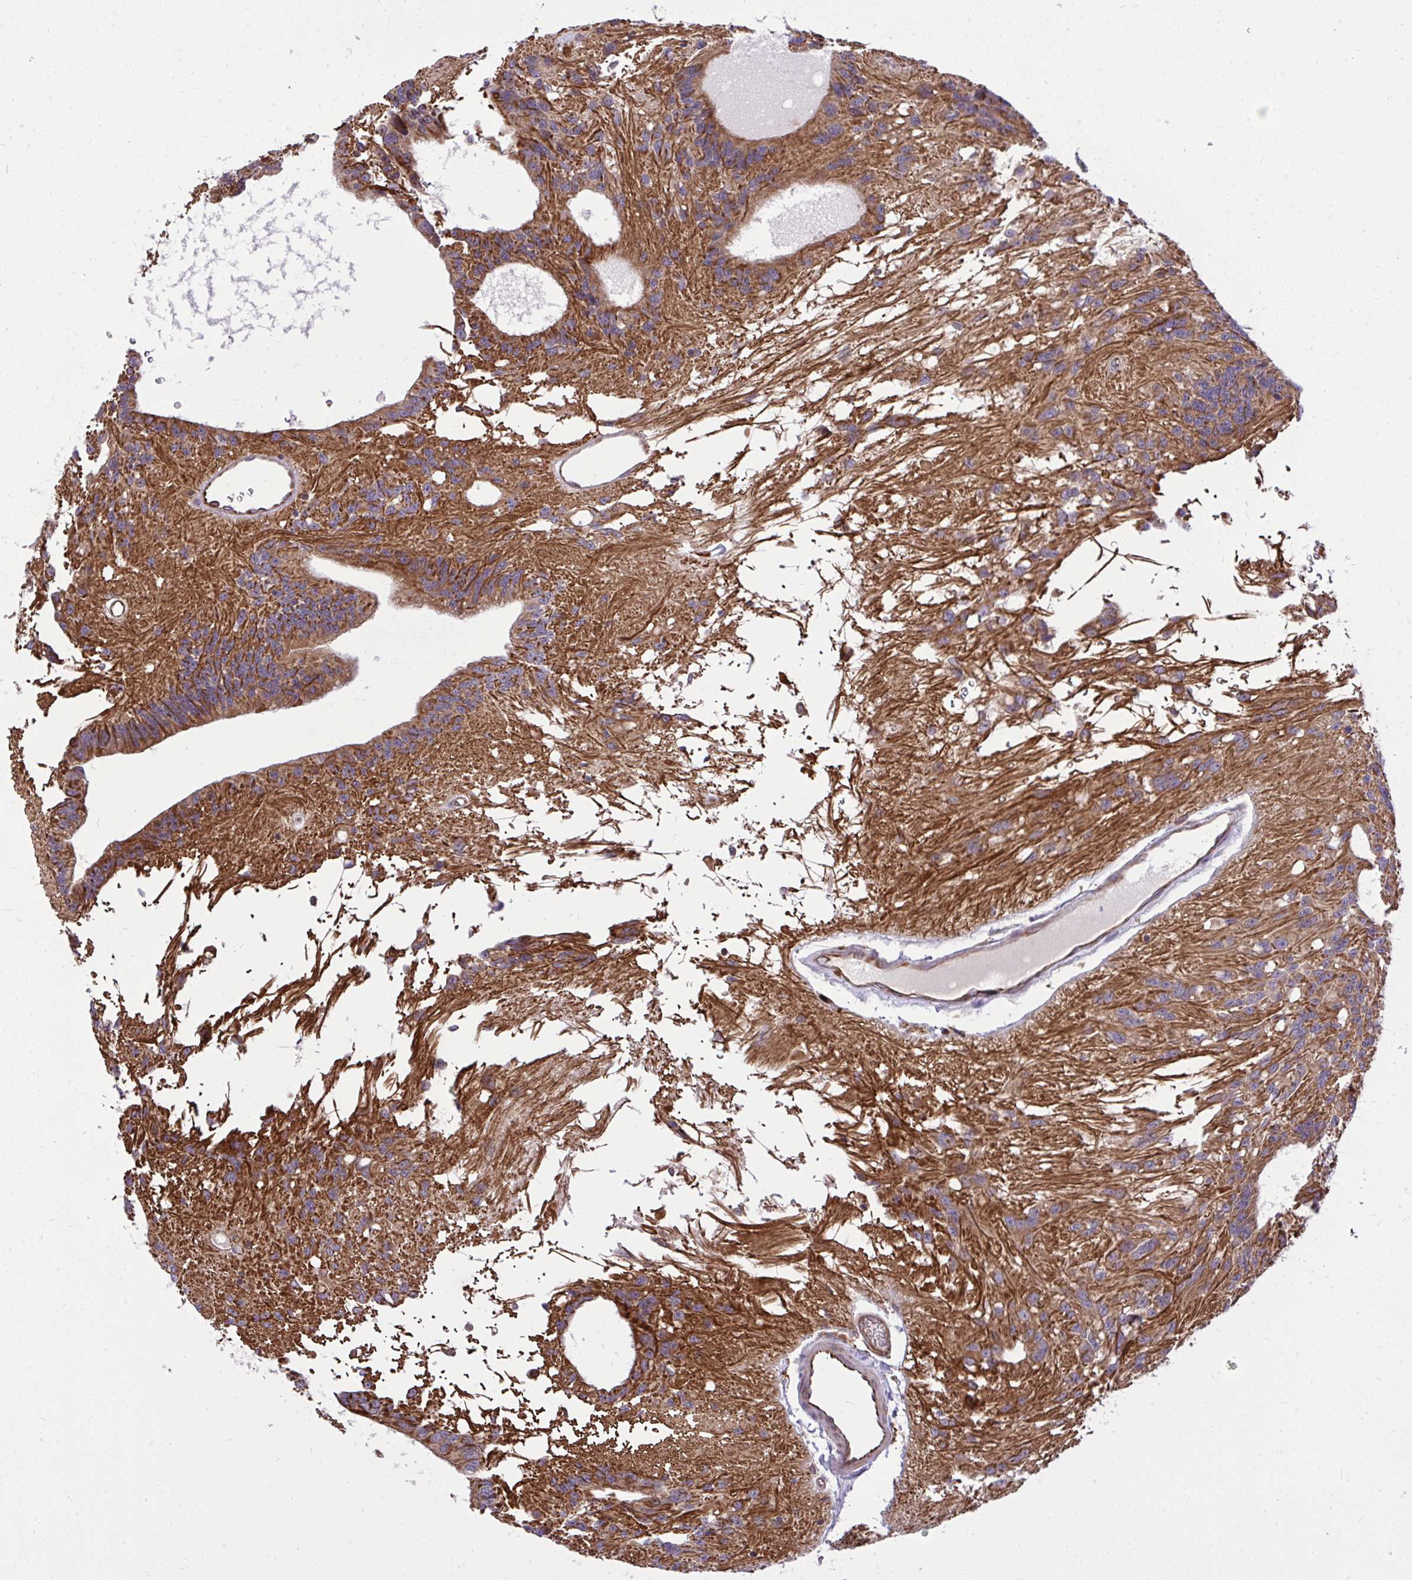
{"staining": {"intensity": "moderate", "quantity": ">75%", "location": "cytoplasmic/membranous"}, "tissue": "glioma", "cell_type": "Tumor cells", "image_type": "cancer", "snomed": [{"axis": "morphology", "description": "Glioma, malignant, Low grade"}, {"axis": "topography", "description": "Brain"}], "caption": "Brown immunohistochemical staining in malignant low-grade glioma displays moderate cytoplasmic/membranous staining in approximately >75% of tumor cells.", "gene": "PAIP2", "patient": {"sex": "male", "age": 31}}